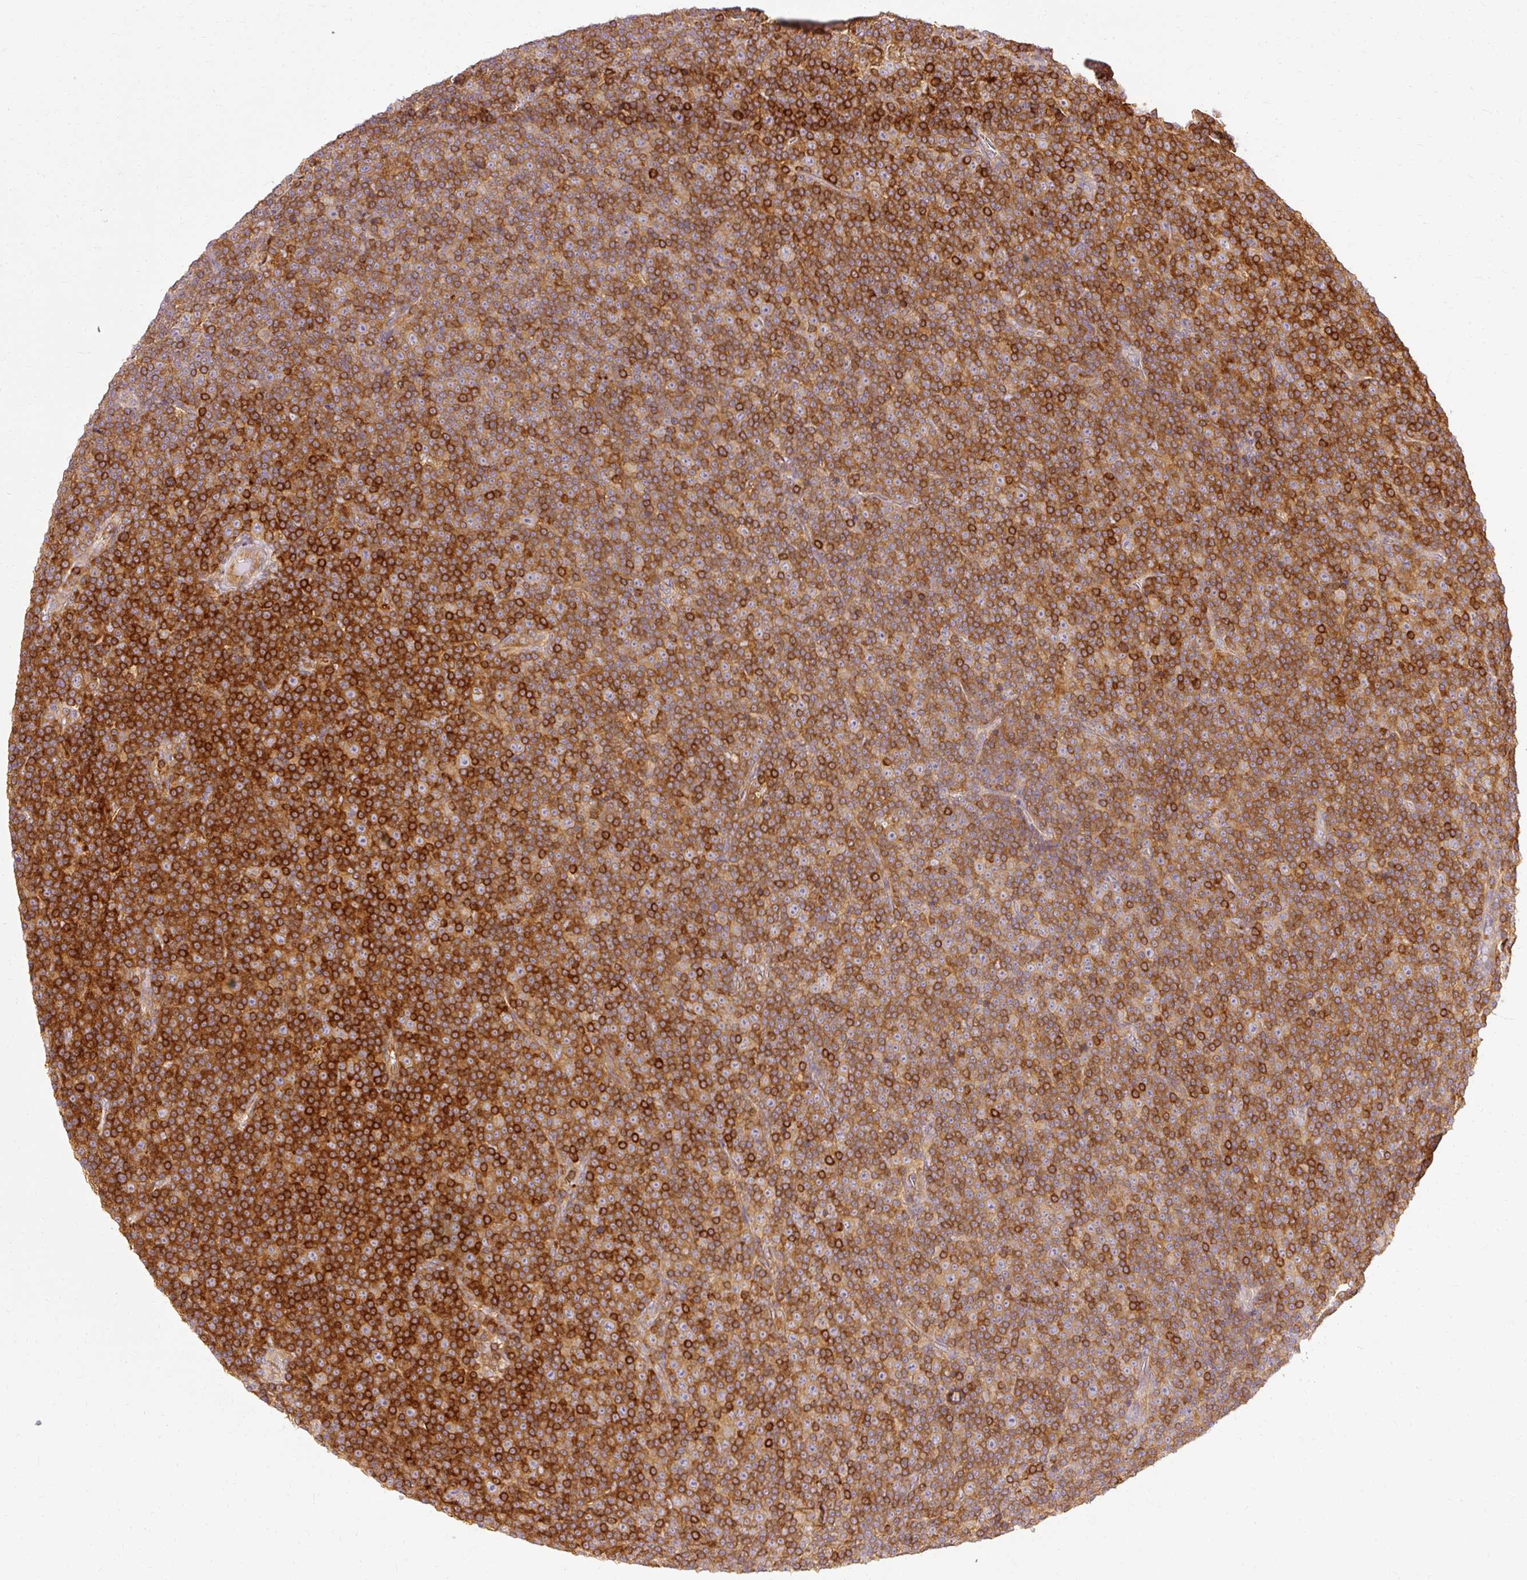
{"staining": {"intensity": "strong", "quantity": ">75%", "location": "cytoplasmic/membranous"}, "tissue": "lymphoma", "cell_type": "Tumor cells", "image_type": "cancer", "snomed": [{"axis": "morphology", "description": "Malignant lymphoma, non-Hodgkin's type, Low grade"}, {"axis": "topography", "description": "Lymph node"}], "caption": "Protein staining of low-grade malignant lymphoma, non-Hodgkin's type tissue exhibits strong cytoplasmic/membranous staining in about >75% of tumor cells.", "gene": "ARMH3", "patient": {"sex": "female", "age": 67}}